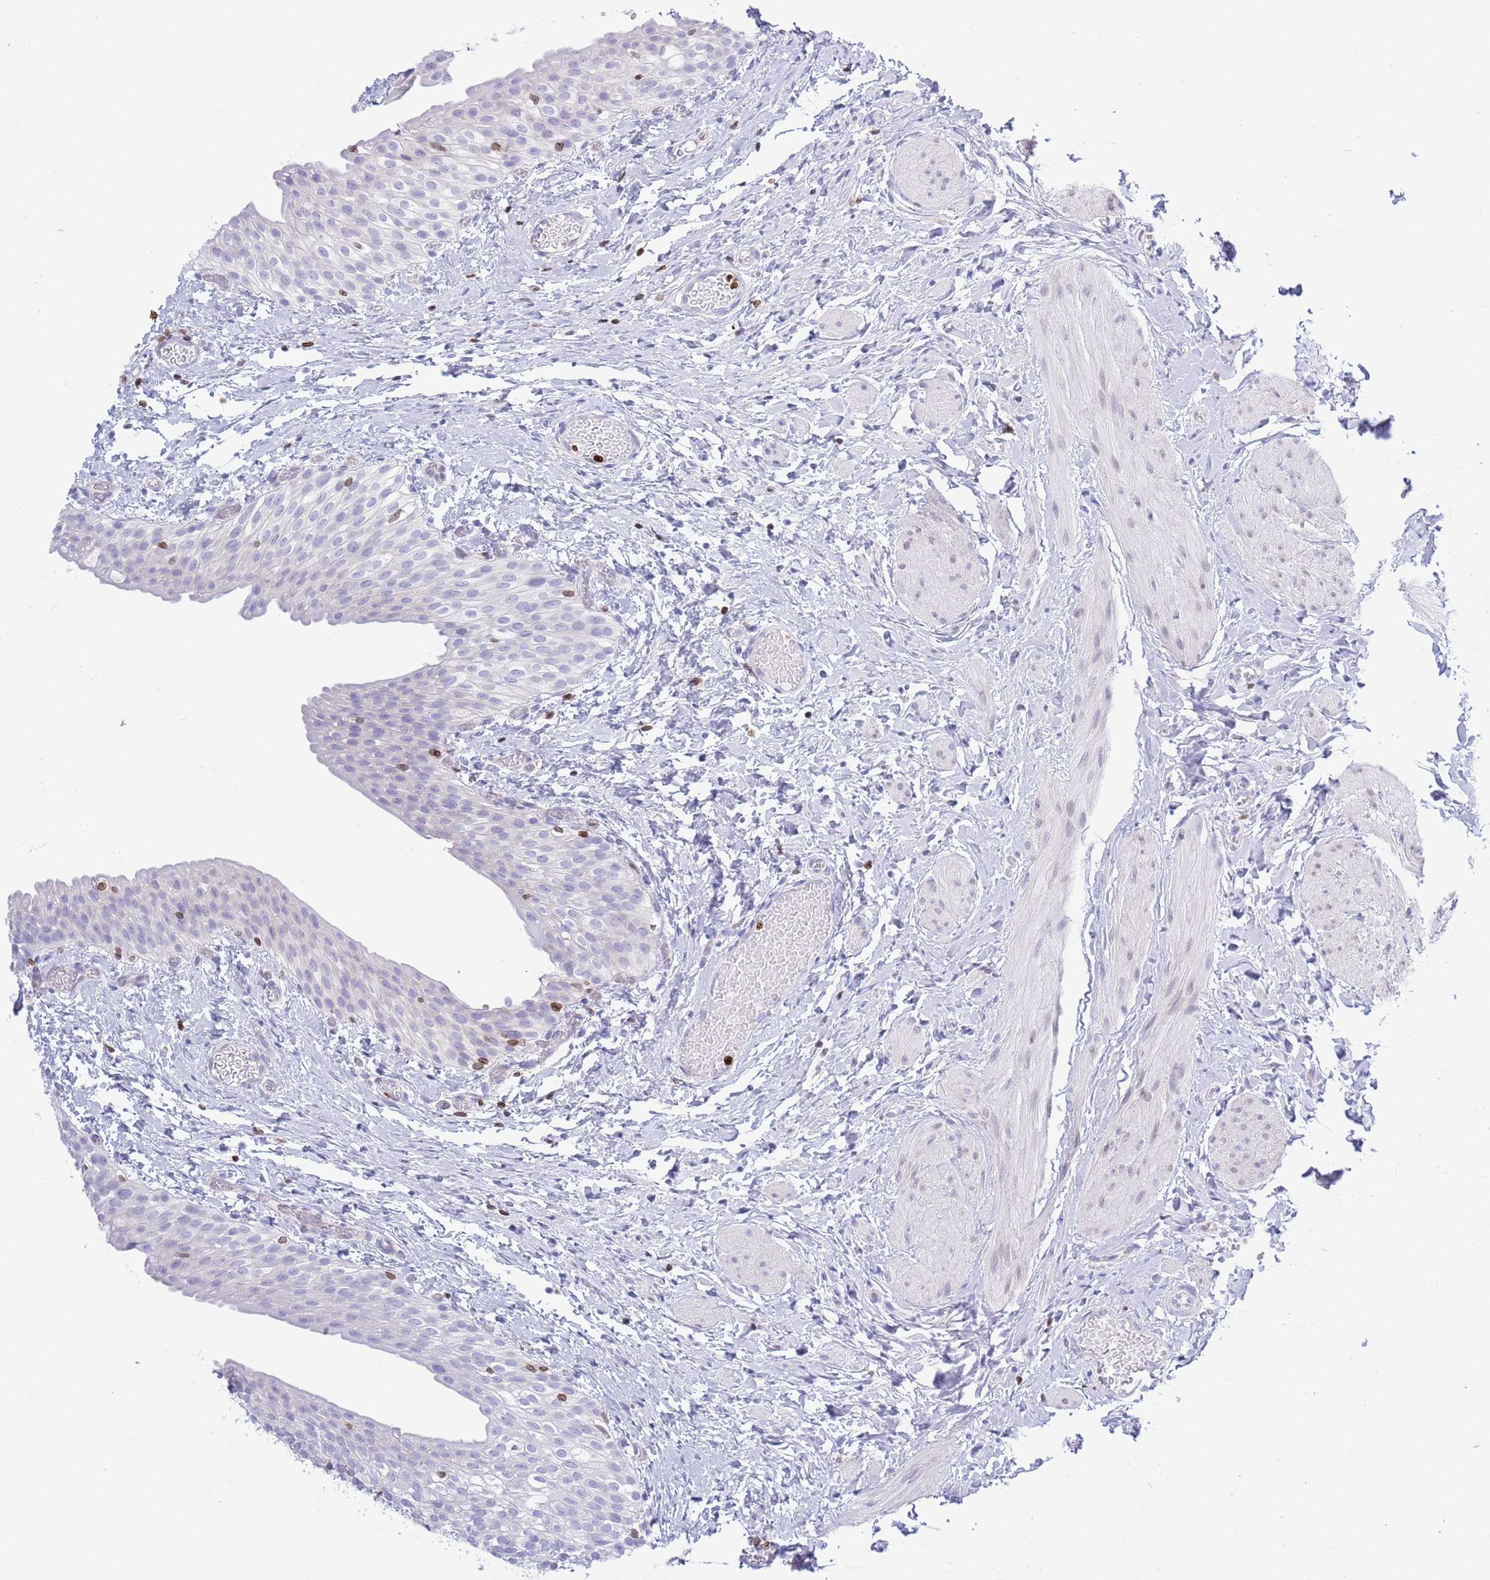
{"staining": {"intensity": "negative", "quantity": "none", "location": "none"}, "tissue": "urinary bladder", "cell_type": "Urothelial cells", "image_type": "normal", "snomed": [{"axis": "morphology", "description": "Normal tissue, NOS"}, {"axis": "topography", "description": "Urinary bladder"}], "caption": "An immunohistochemistry (IHC) histopathology image of normal urinary bladder is shown. There is no staining in urothelial cells of urinary bladder.", "gene": "LBR", "patient": {"sex": "male", "age": 1}}